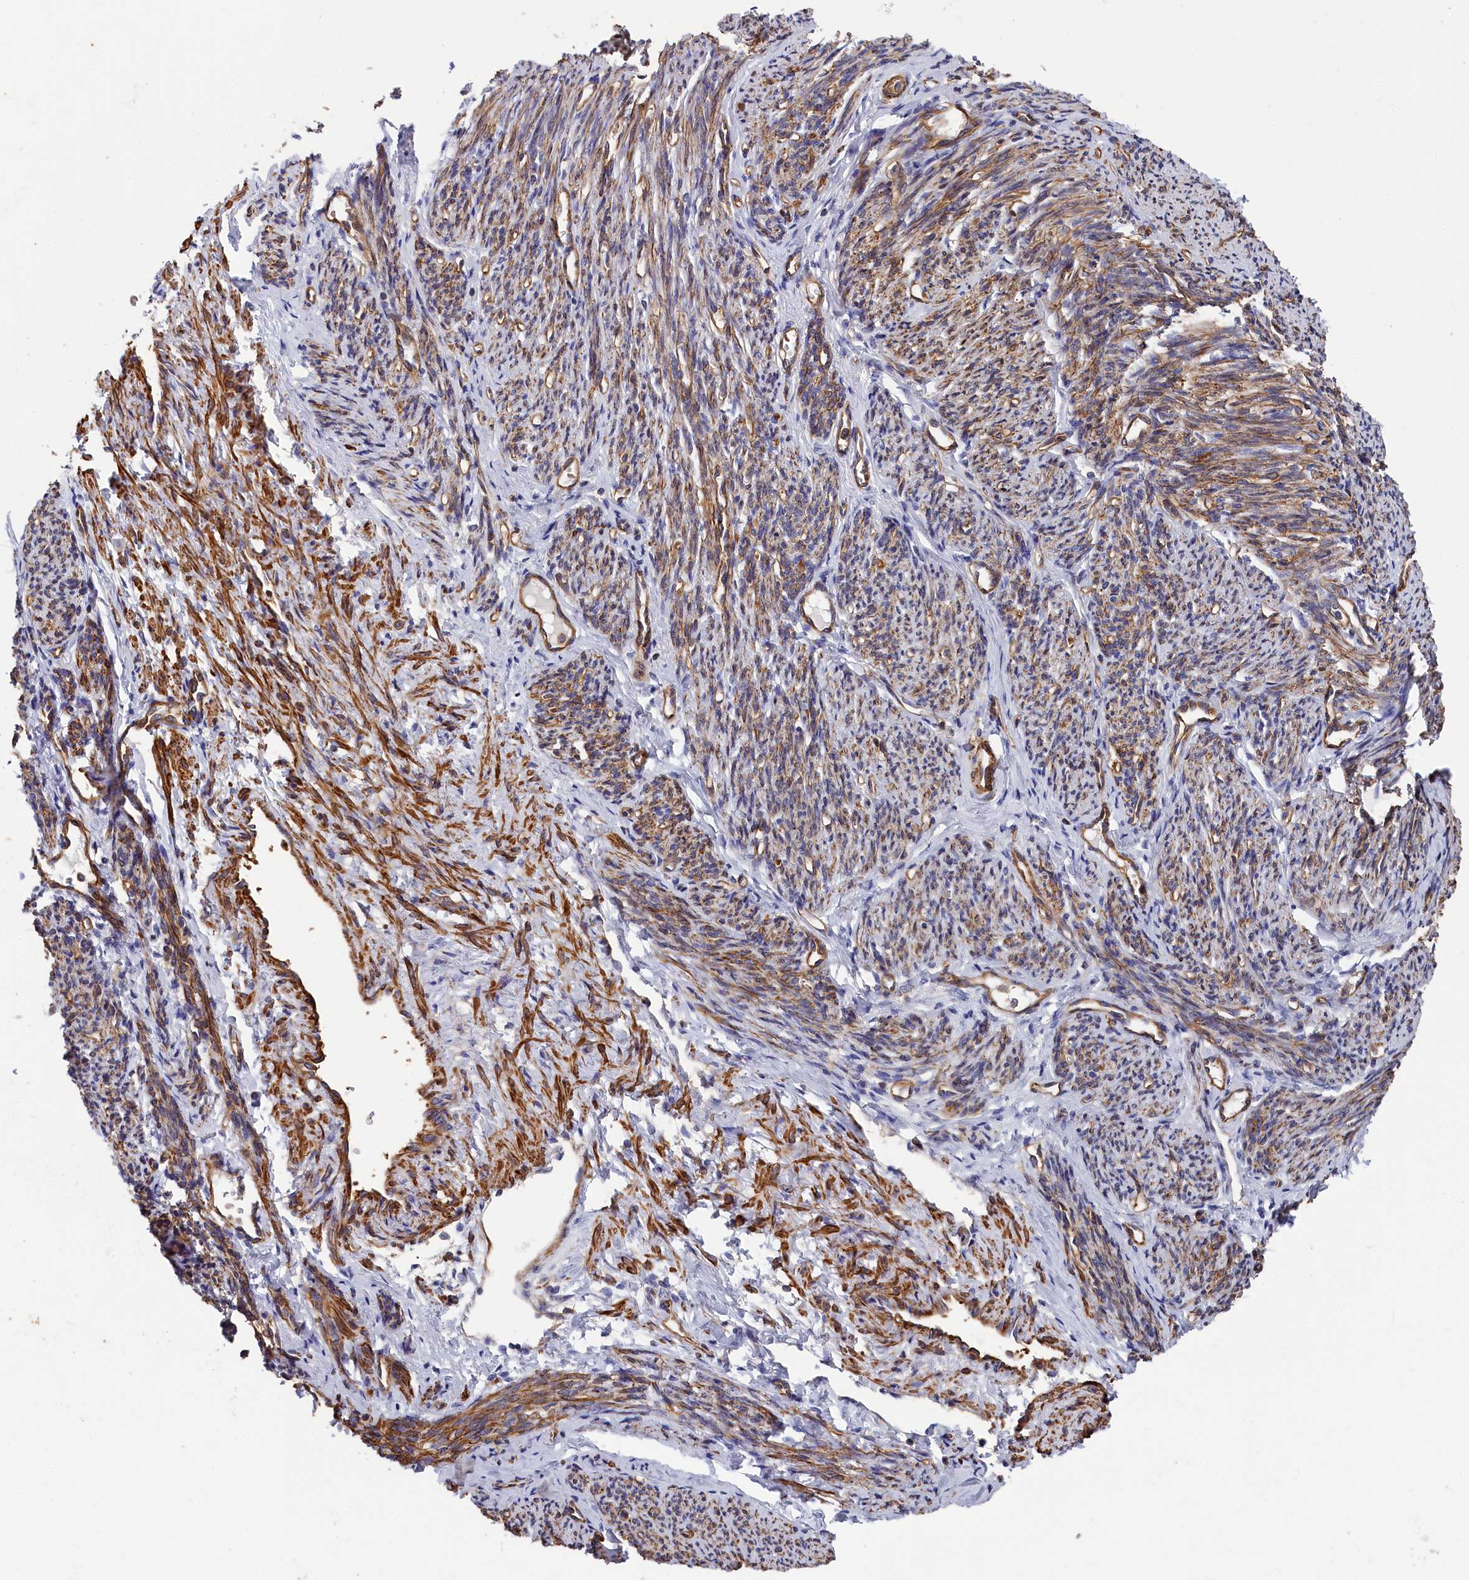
{"staining": {"intensity": "strong", "quantity": ">75%", "location": "cytoplasmic/membranous"}, "tissue": "smooth muscle", "cell_type": "Smooth muscle cells", "image_type": "normal", "snomed": [{"axis": "morphology", "description": "Normal tissue, NOS"}, {"axis": "topography", "description": "Smooth muscle"}, {"axis": "topography", "description": "Uterus"}], "caption": "Immunohistochemical staining of benign smooth muscle demonstrates high levels of strong cytoplasmic/membranous staining in approximately >75% of smooth muscle cells. Immunohistochemistry (ihc) stains the protein of interest in brown and the nuclei are stained blue.", "gene": "LDHD", "patient": {"sex": "female", "age": 59}}